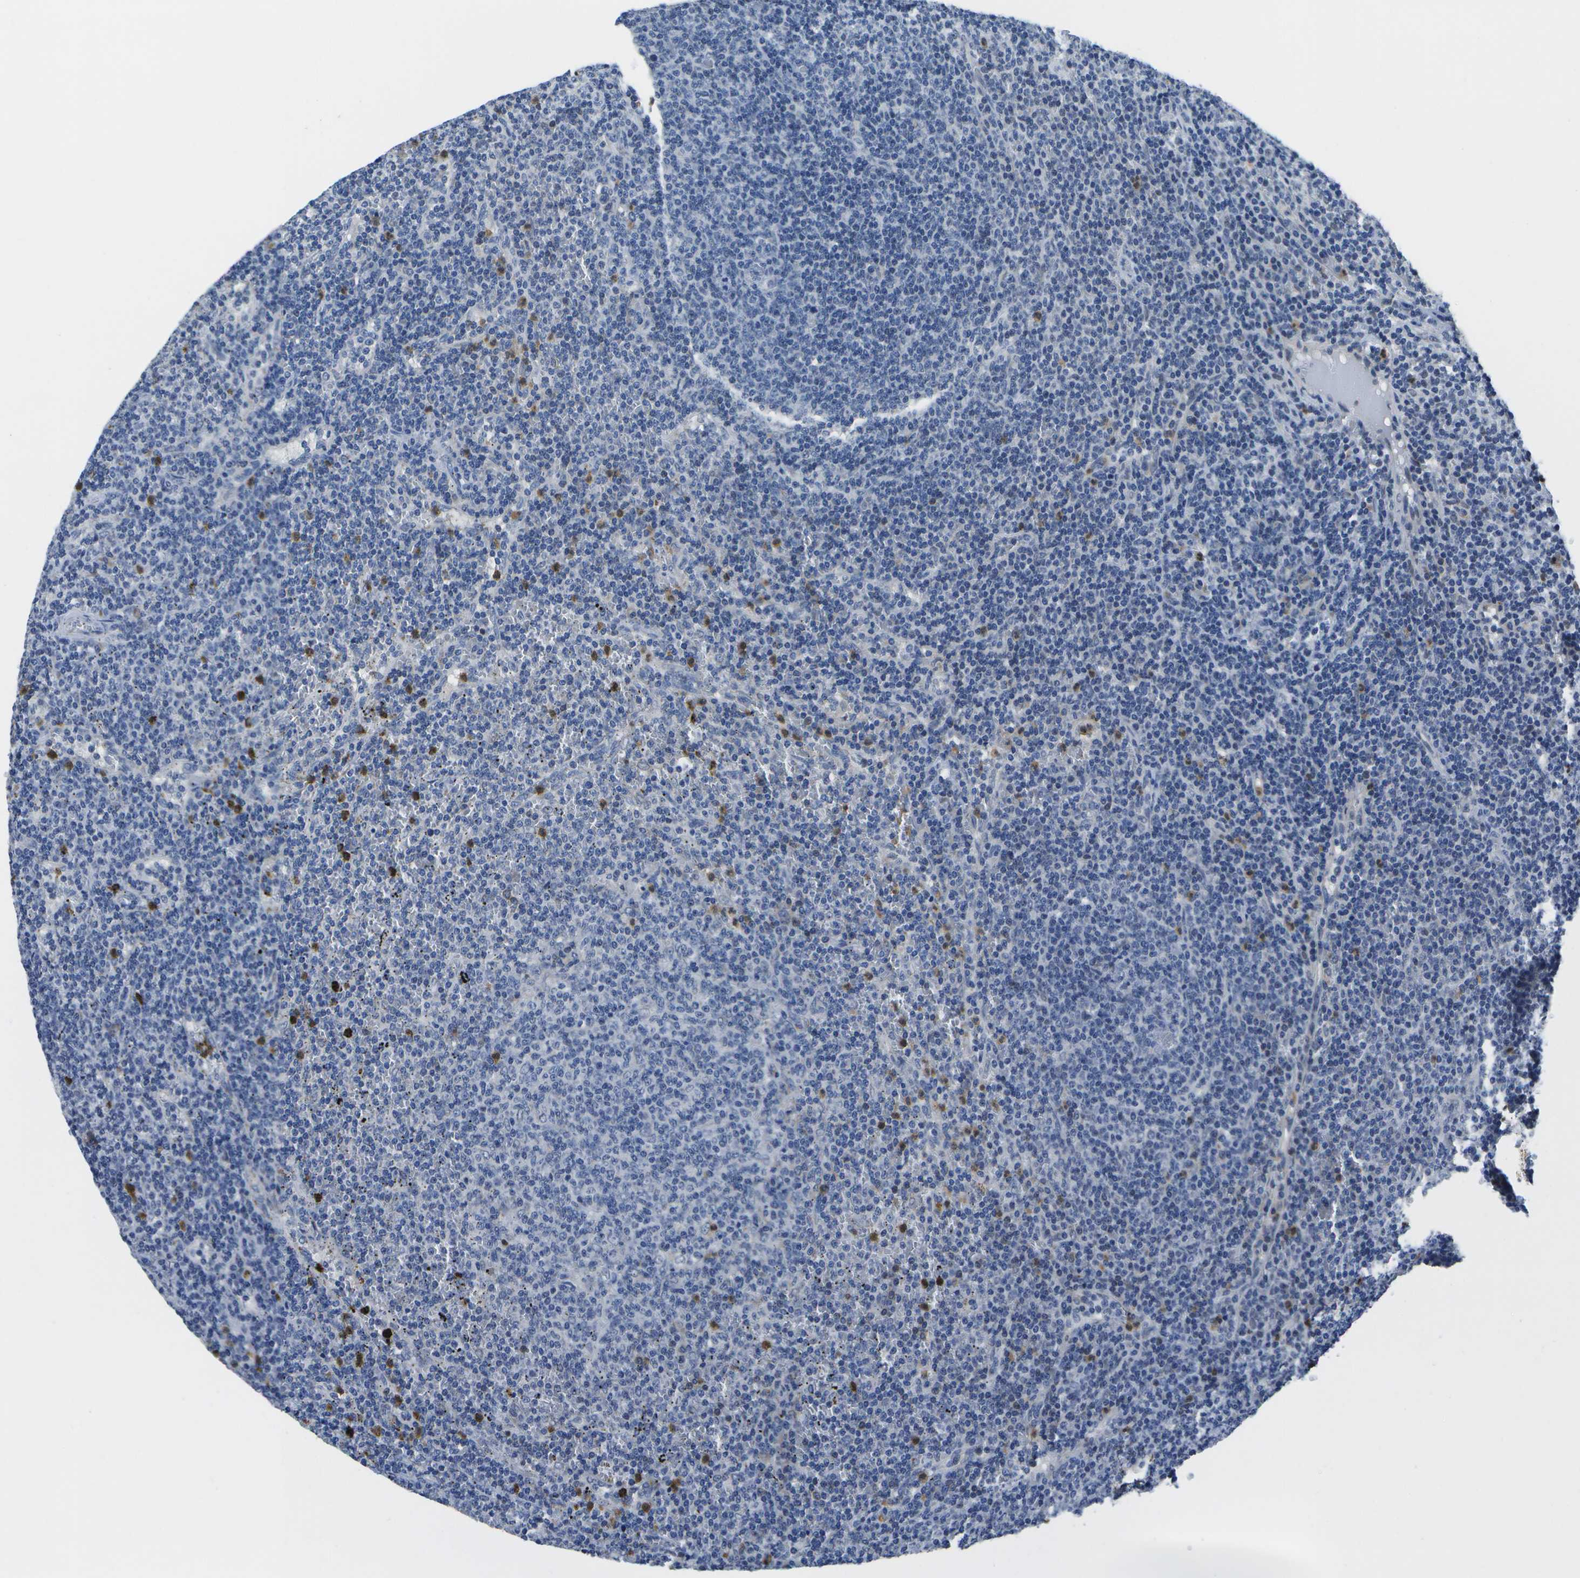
{"staining": {"intensity": "negative", "quantity": "none", "location": "none"}, "tissue": "lymphoma", "cell_type": "Tumor cells", "image_type": "cancer", "snomed": [{"axis": "morphology", "description": "Malignant lymphoma, non-Hodgkin's type, Low grade"}, {"axis": "topography", "description": "Spleen"}], "caption": "This micrograph is of lymphoma stained with IHC to label a protein in brown with the nuclei are counter-stained blue. There is no positivity in tumor cells.", "gene": "DSE", "patient": {"sex": "female", "age": 50}}